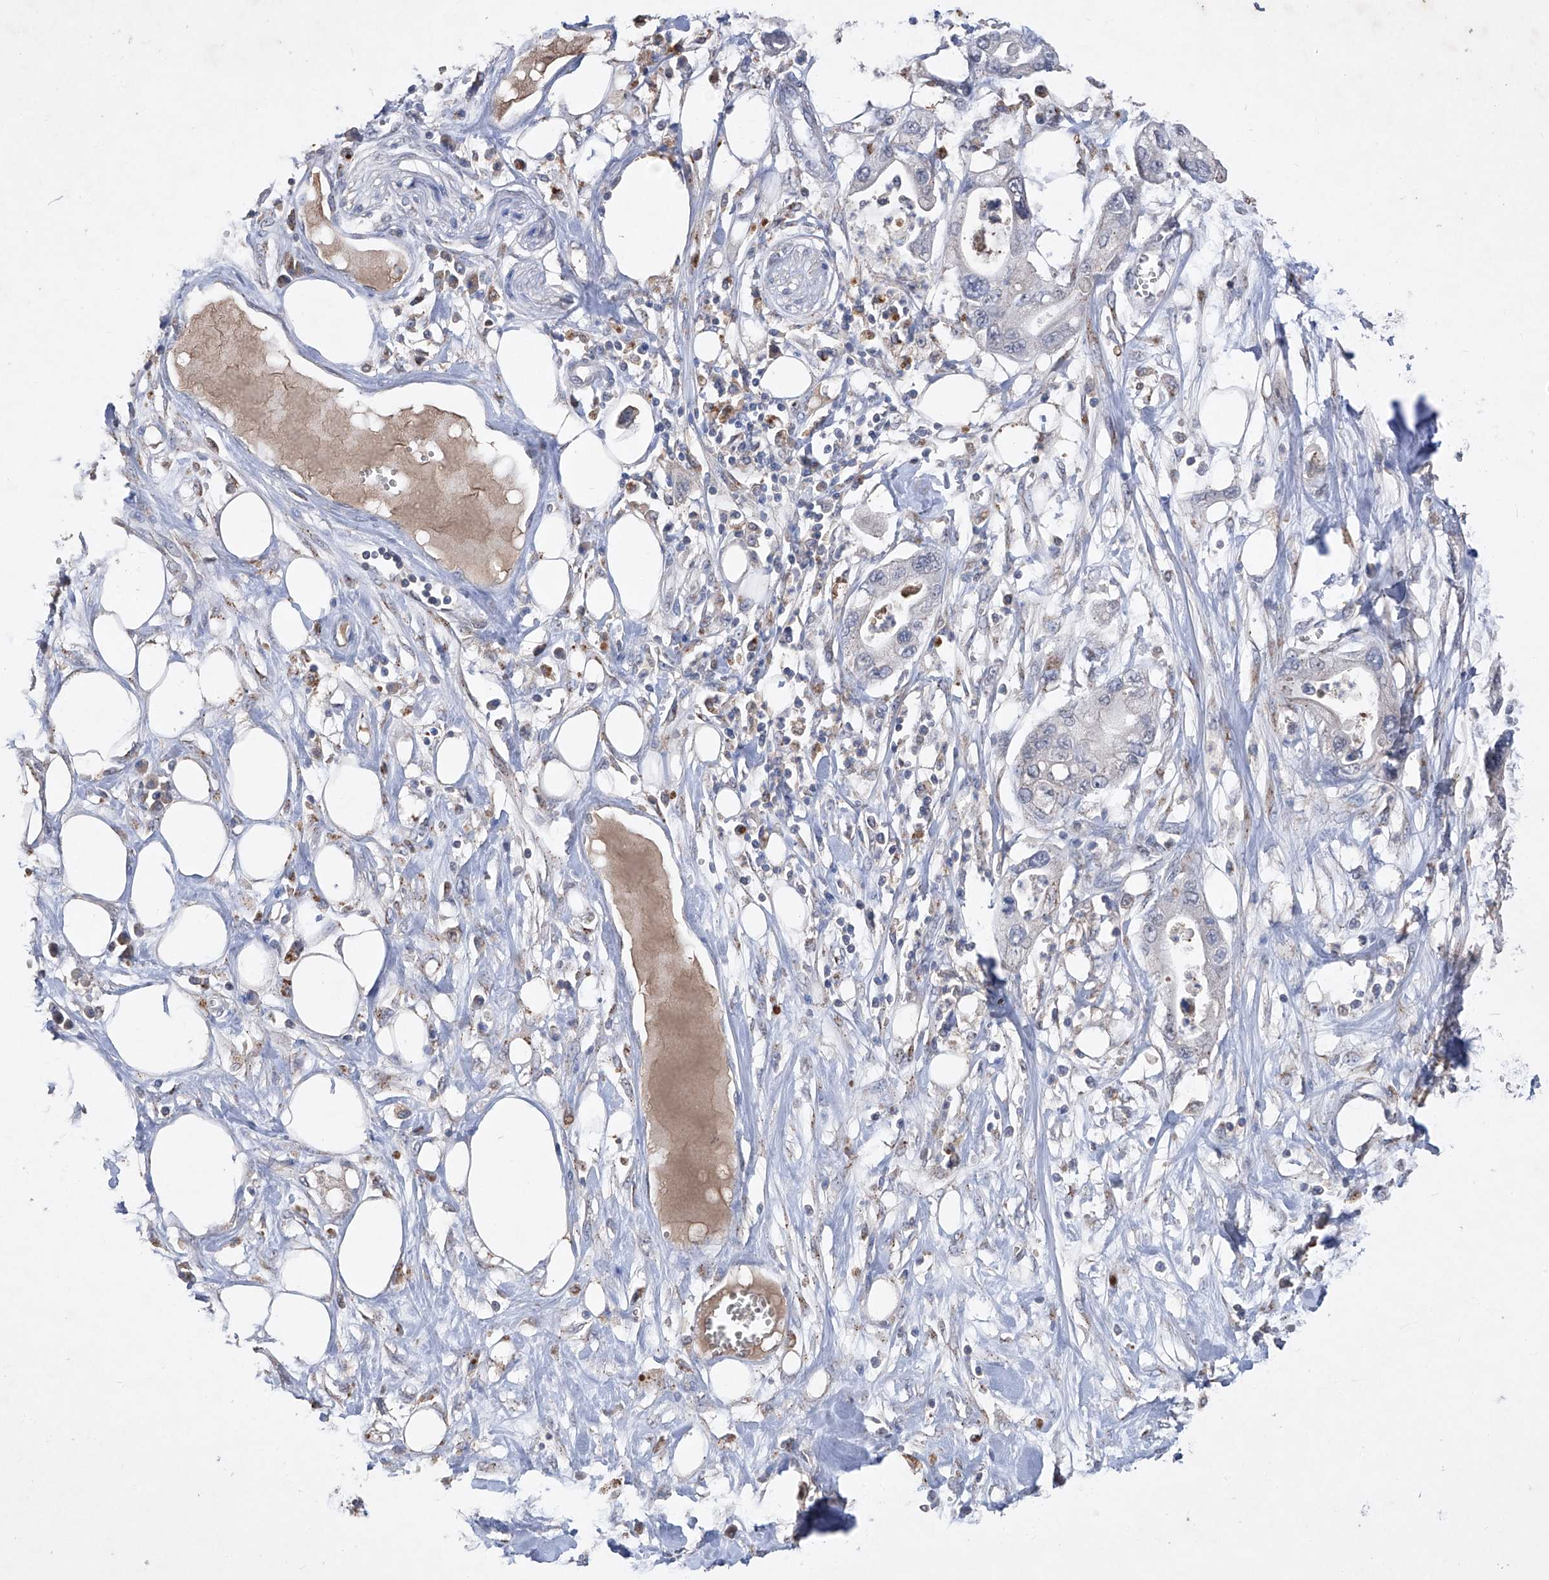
{"staining": {"intensity": "negative", "quantity": "none", "location": "none"}, "tissue": "pancreatic cancer", "cell_type": "Tumor cells", "image_type": "cancer", "snomed": [{"axis": "morphology", "description": "Adenocarcinoma, NOS"}, {"axis": "topography", "description": "Pancreas"}], "caption": "IHC histopathology image of human adenocarcinoma (pancreatic) stained for a protein (brown), which reveals no staining in tumor cells. Nuclei are stained in blue.", "gene": "PCSK5", "patient": {"sex": "male", "age": 68}}